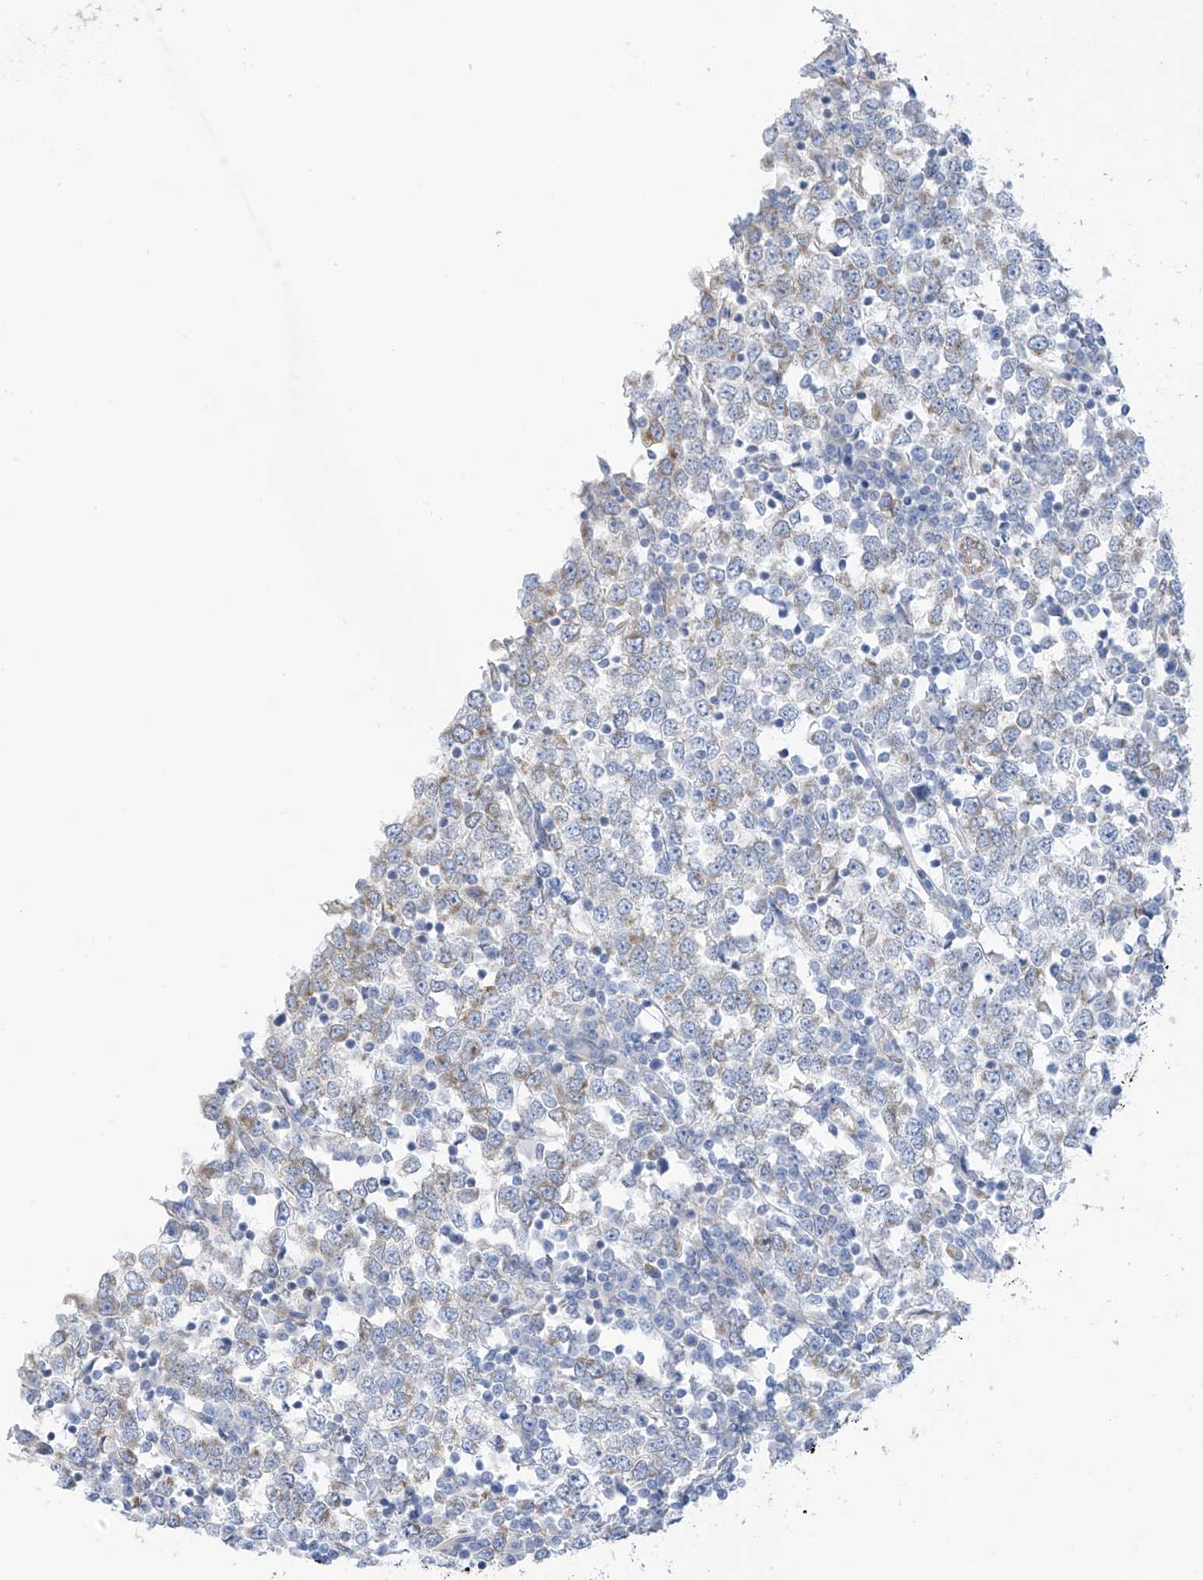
{"staining": {"intensity": "weak", "quantity": "<25%", "location": "cytoplasmic/membranous"}, "tissue": "testis cancer", "cell_type": "Tumor cells", "image_type": "cancer", "snomed": [{"axis": "morphology", "description": "Seminoma, NOS"}, {"axis": "topography", "description": "Testis"}], "caption": "Tumor cells are negative for brown protein staining in testis cancer (seminoma).", "gene": "RCN2", "patient": {"sex": "male", "age": 65}}